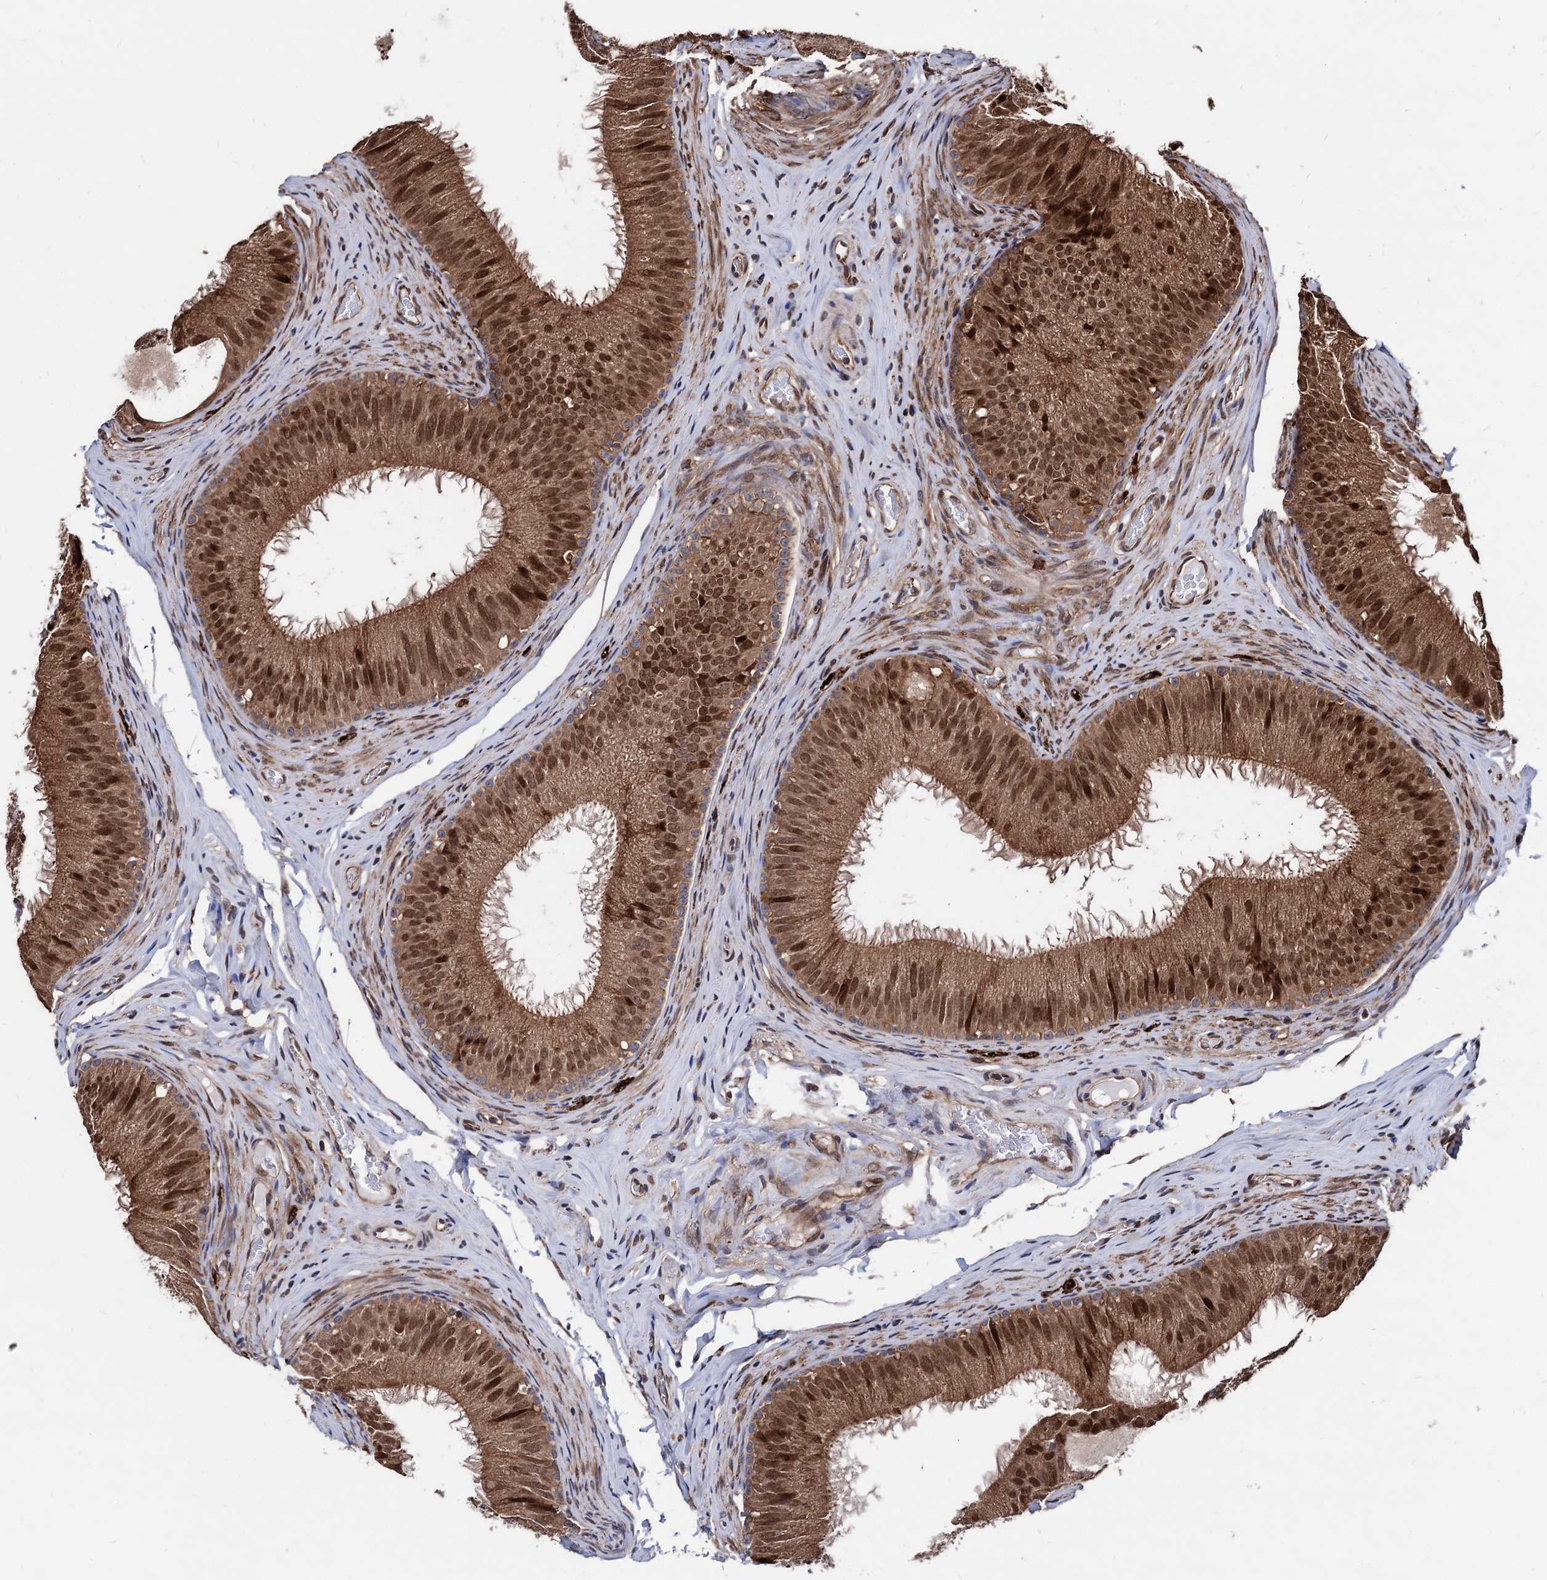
{"staining": {"intensity": "moderate", "quantity": ">75%", "location": "cytoplasmic/membranous,nuclear"}, "tissue": "epididymis", "cell_type": "Glandular cells", "image_type": "normal", "snomed": [{"axis": "morphology", "description": "Normal tissue, NOS"}, {"axis": "topography", "description": "Epididymis"}], "caption": "This is a histology image of IHC staining of normal epididymis, which shows moderate expression in the cytoplasmic/membranous,nuclear of glandular cells.", "gene": "ANKRD12", "patient": {"sex": "male", "age": 34}}